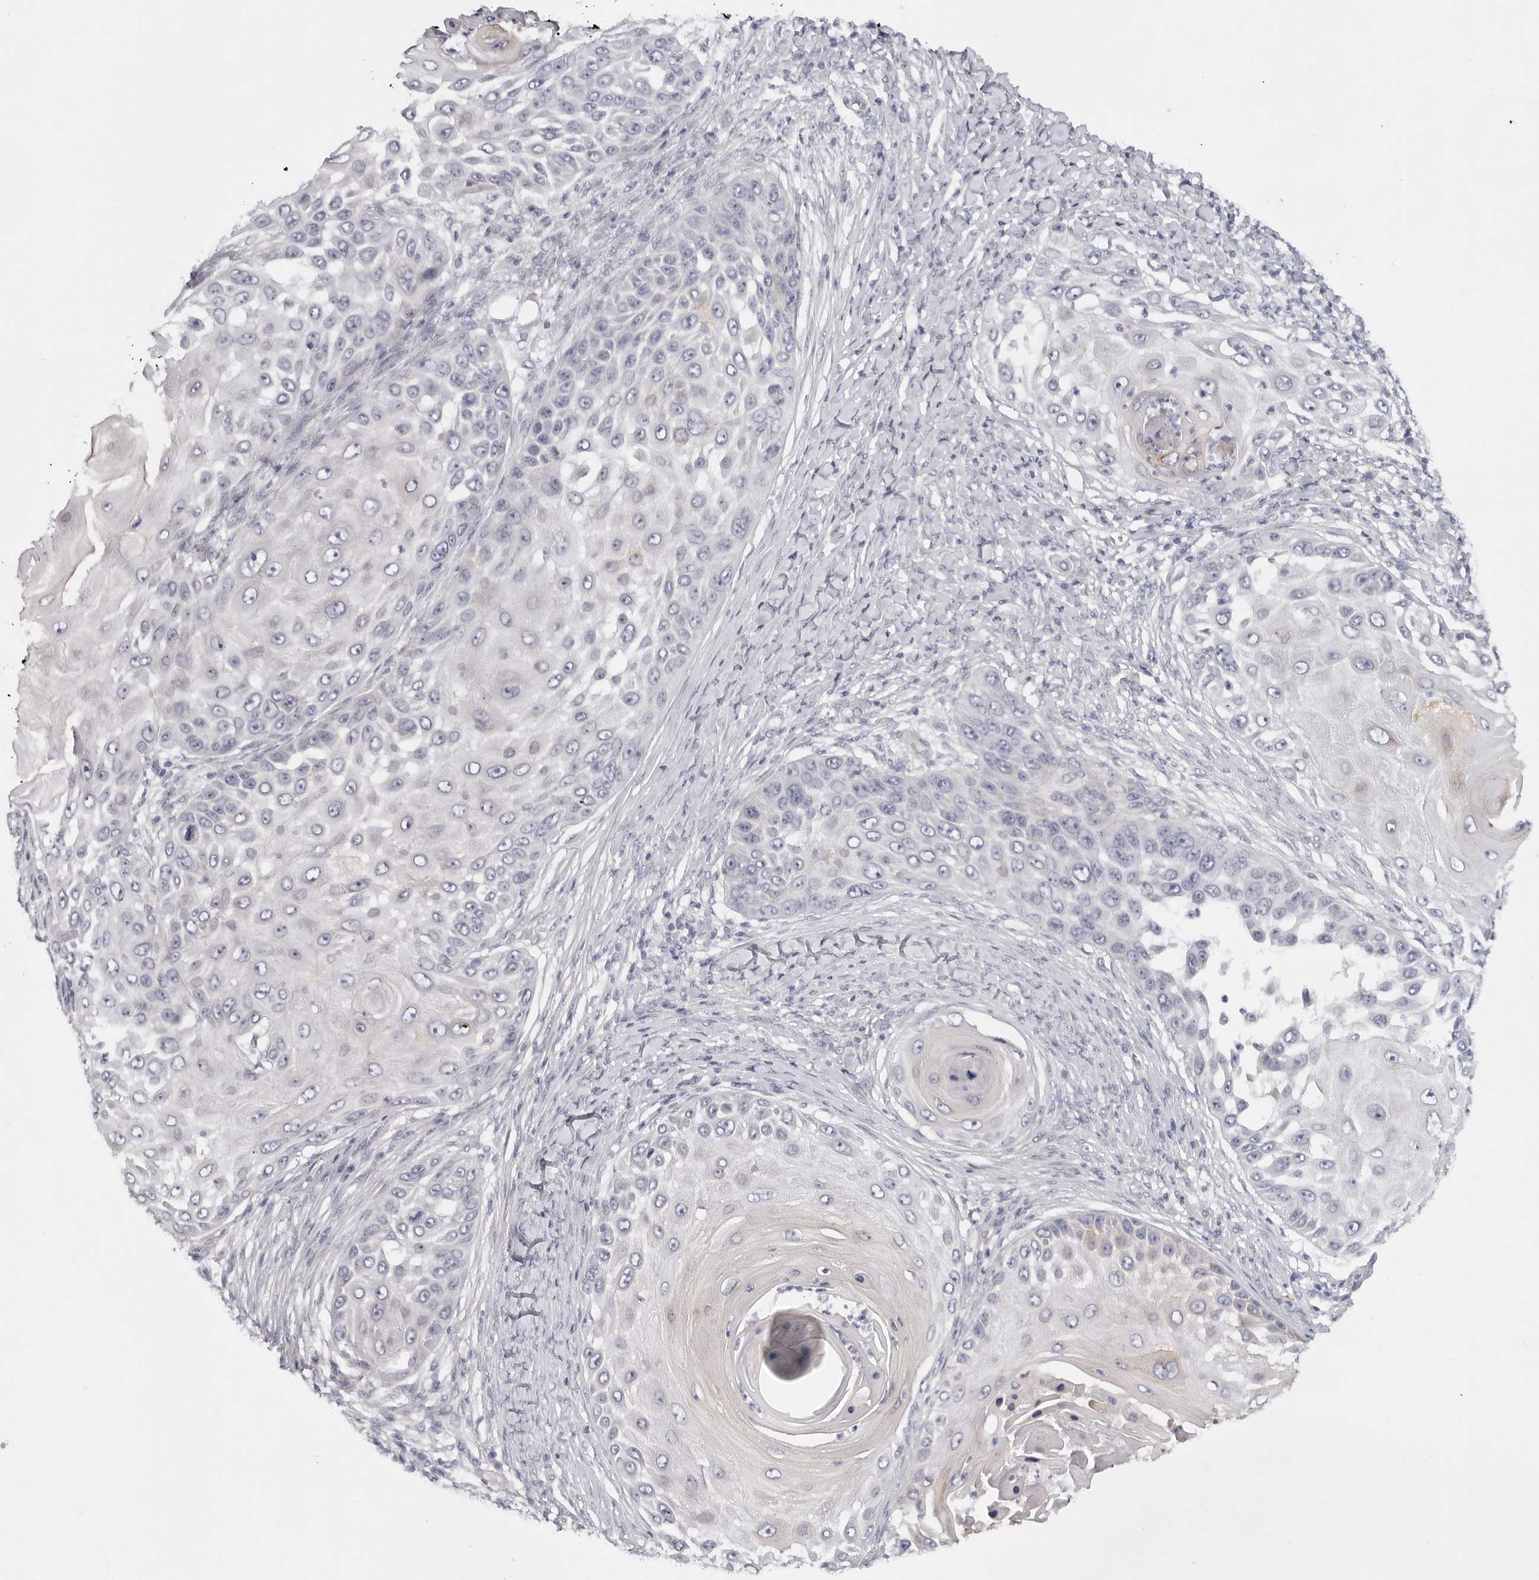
{"staining": {"intensity": "negative", "quantity": "none", "location": "none"}, "tissue": "skin cancer", "cell_type": "Tumor cells", "image_type": "cancer", "snomed": [{"axis": "morphology", "description": "Squamous cell carcinoma, NOS"}, {"axis": "topography", "description": "Skin"}], "caption": "There is no significant expression in tumor cells of skin squamous cell carcinoma. (Brightfield microscopy of DAB (3,3'-diaminobenzidine) IHC at high magnification).", "gene": "ELP3", "patient": {"sex": "female", "age": 44}}